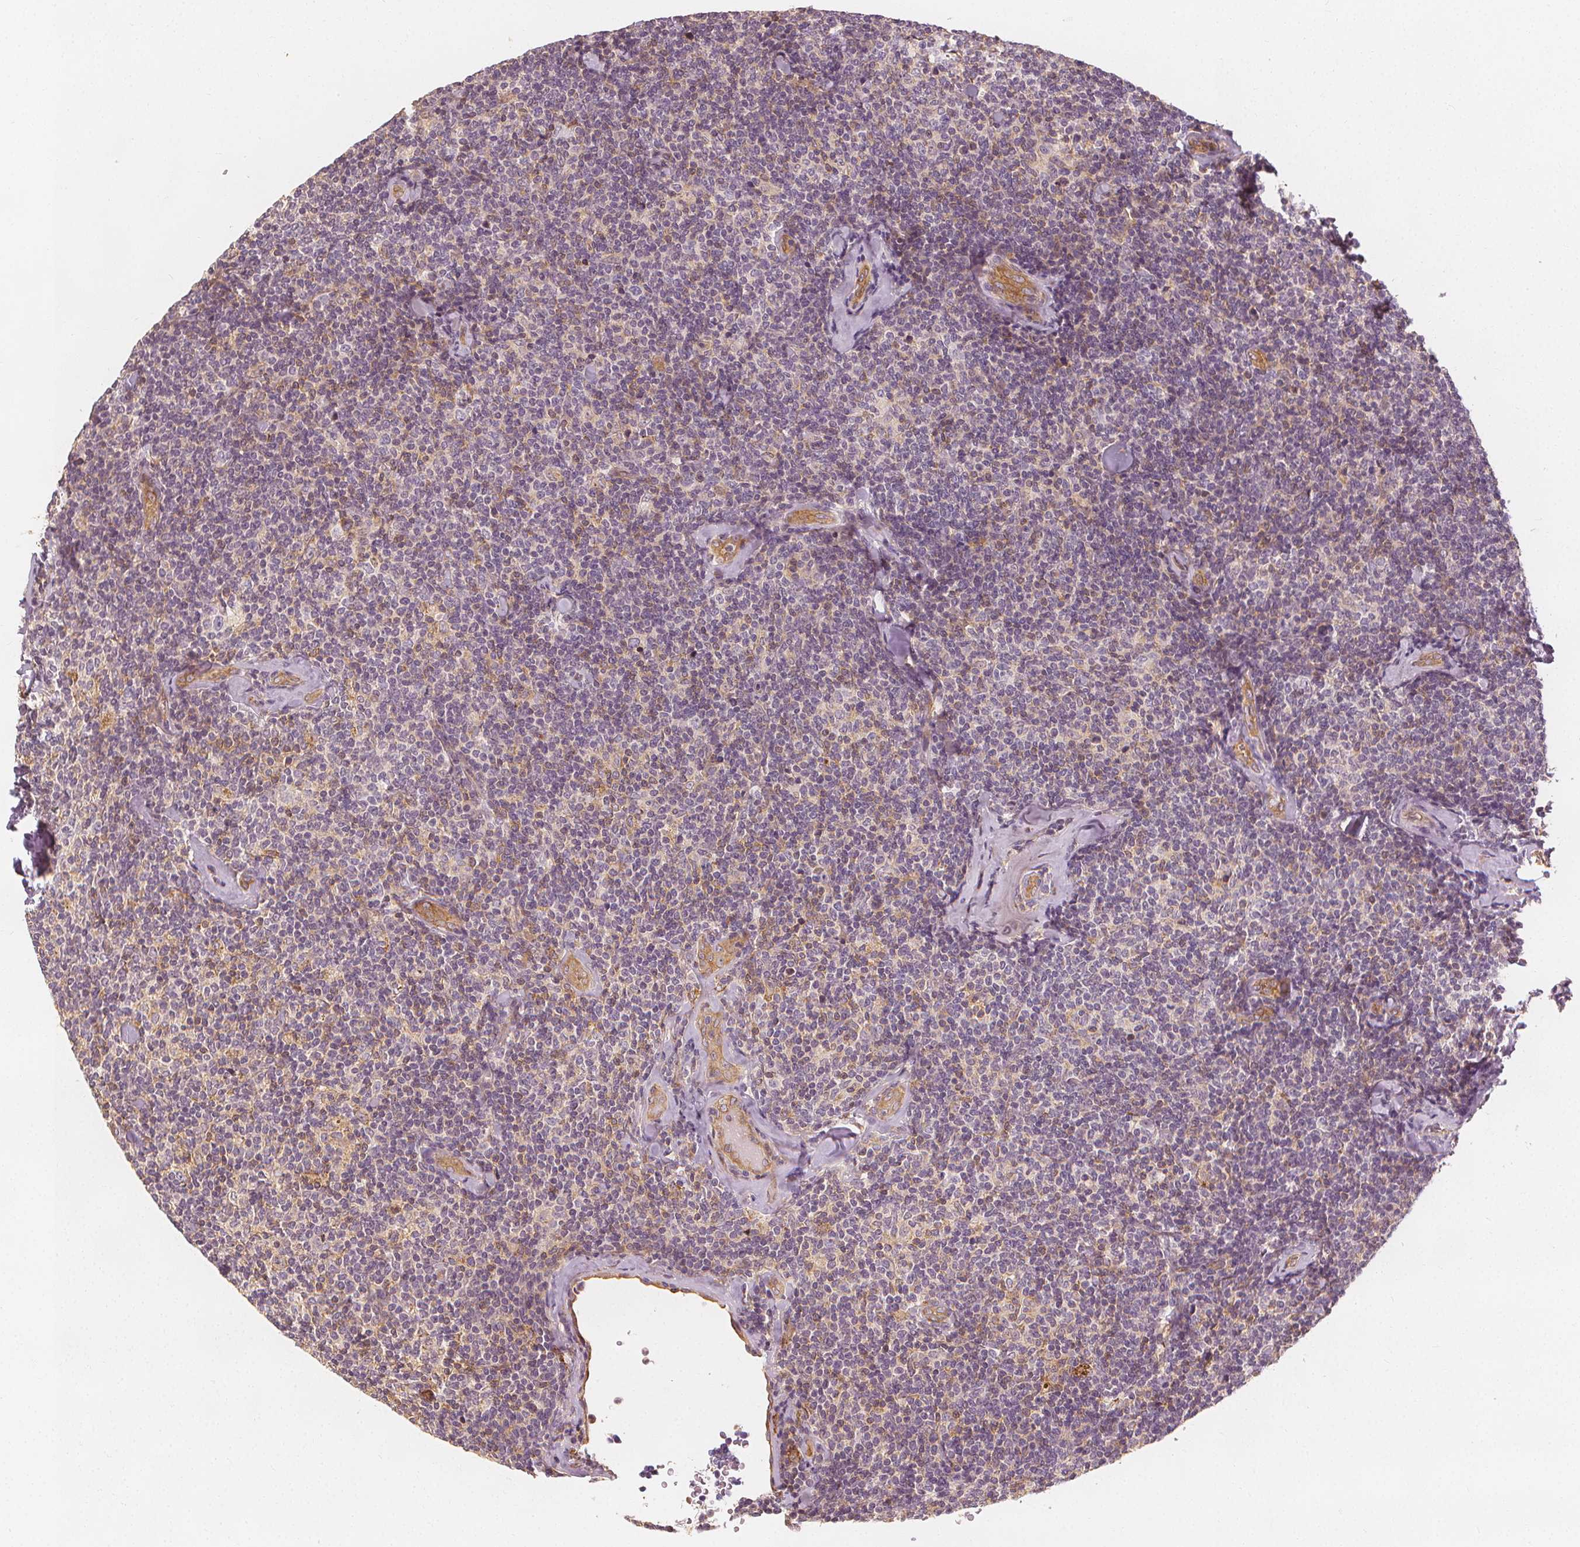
{"staining": {"intensity": "negative", "quantity": "none", "location": "none"}, "tissue": "lymphoma", "cell_type": "Tumor cells", "image_type": "cancer", "snomed": [{"axis": "morphology", "description": "Malignant lymphoma, non-Hodgkin's type, Low grade"}, {"axis": "topography", "description": "Lymph node"}], "caption": "Tumor cells show no significant protein positivity in malignant lymphoma, non-Hodgkin's type (low-grade).", "gene": "ARHGAP26", "patient": {"sex": "female", "age": 56}}